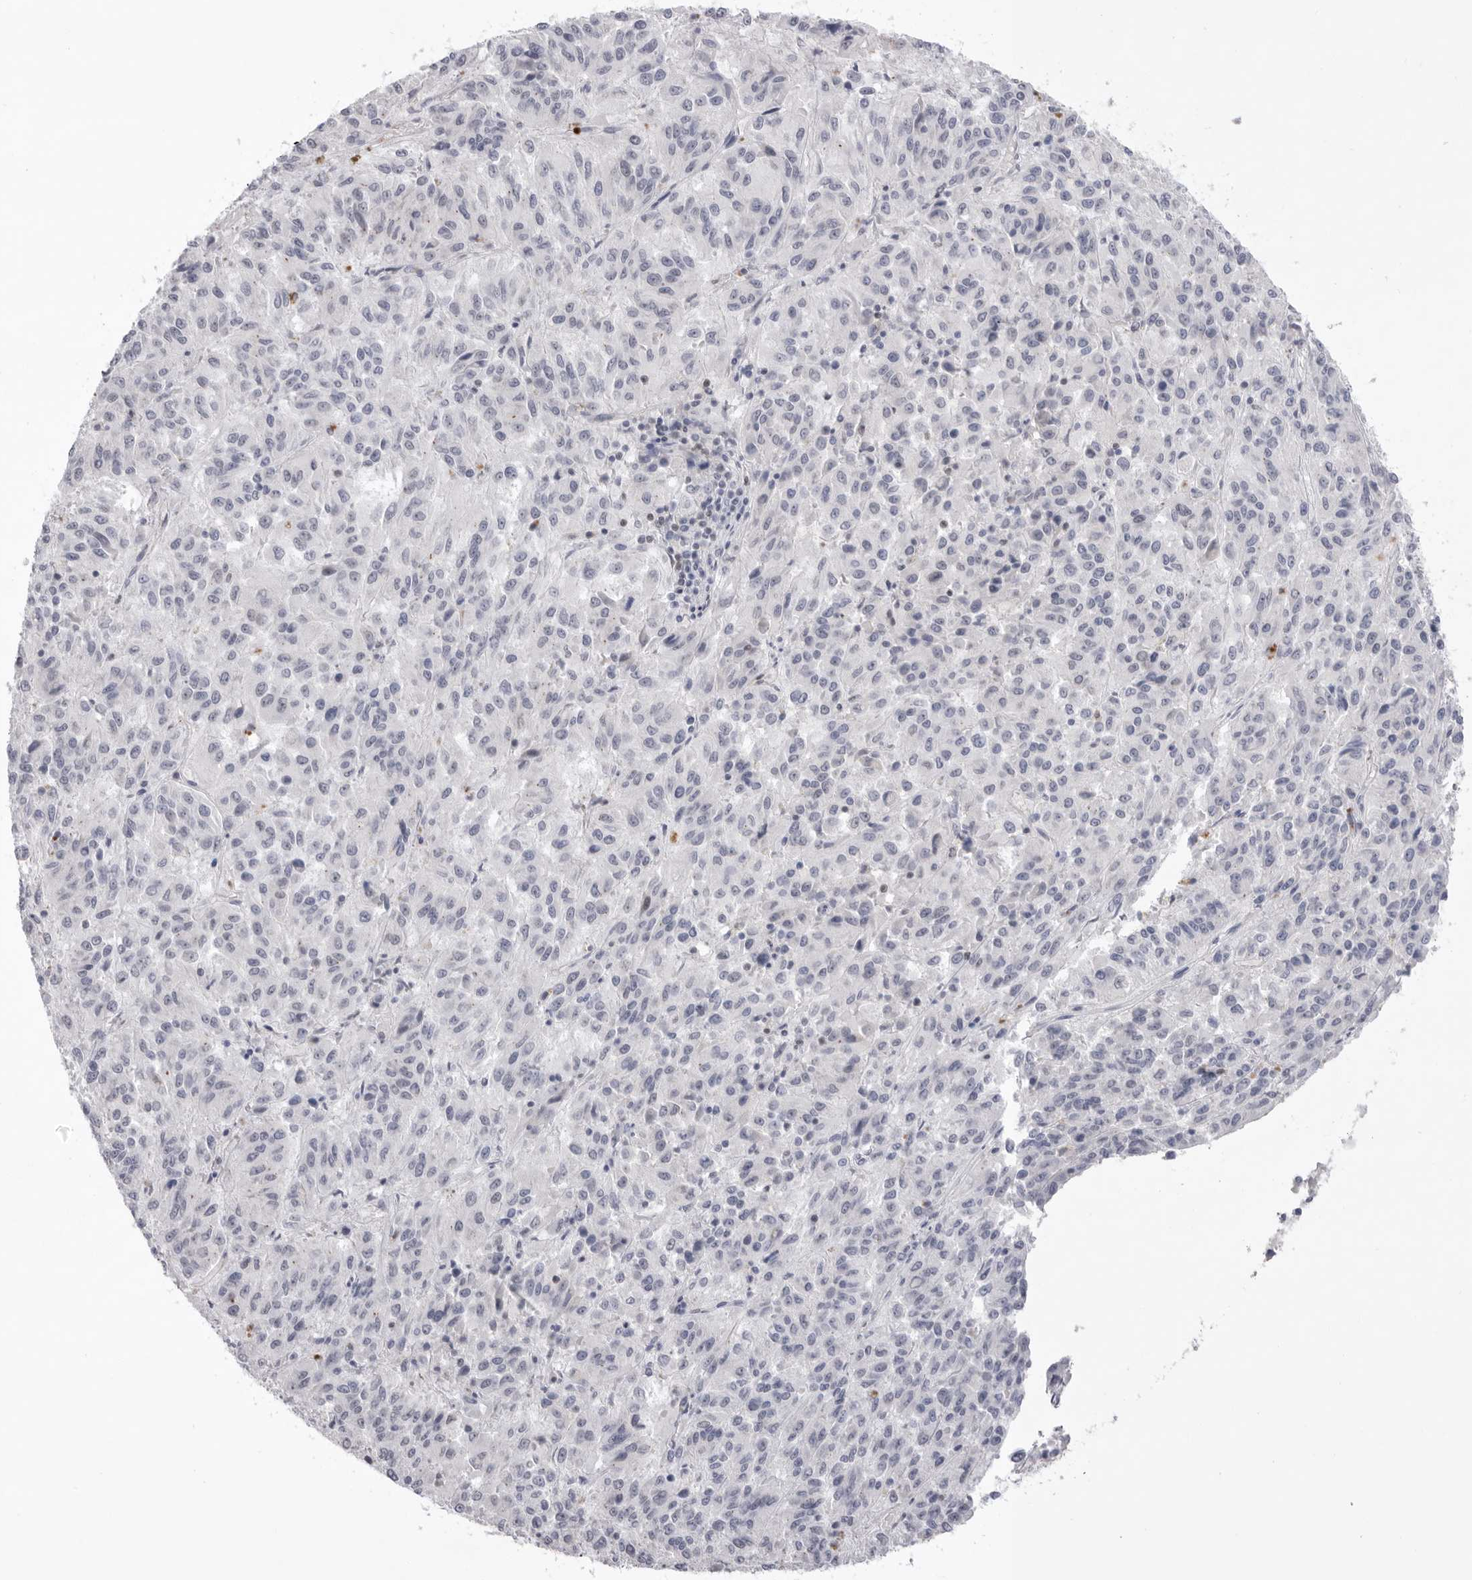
{"staining": {"intensity": "negative", "quantity": "none", "location": "none"}, "tissue": "melanoma", "cell_type": "Tumor cells", "image_type": "cancer", "snomed": [{"axis": "morphology", "description": "Malignant melanoma, Metastatic site"}, {"axis": "topography", "description": "Lung"}], "caption": "Human melanoma stained for a protein using IHC displays no expression in tumor cells.", "gene": "ZBTB7B", "patient": {"sex": "male", "age": 64}}